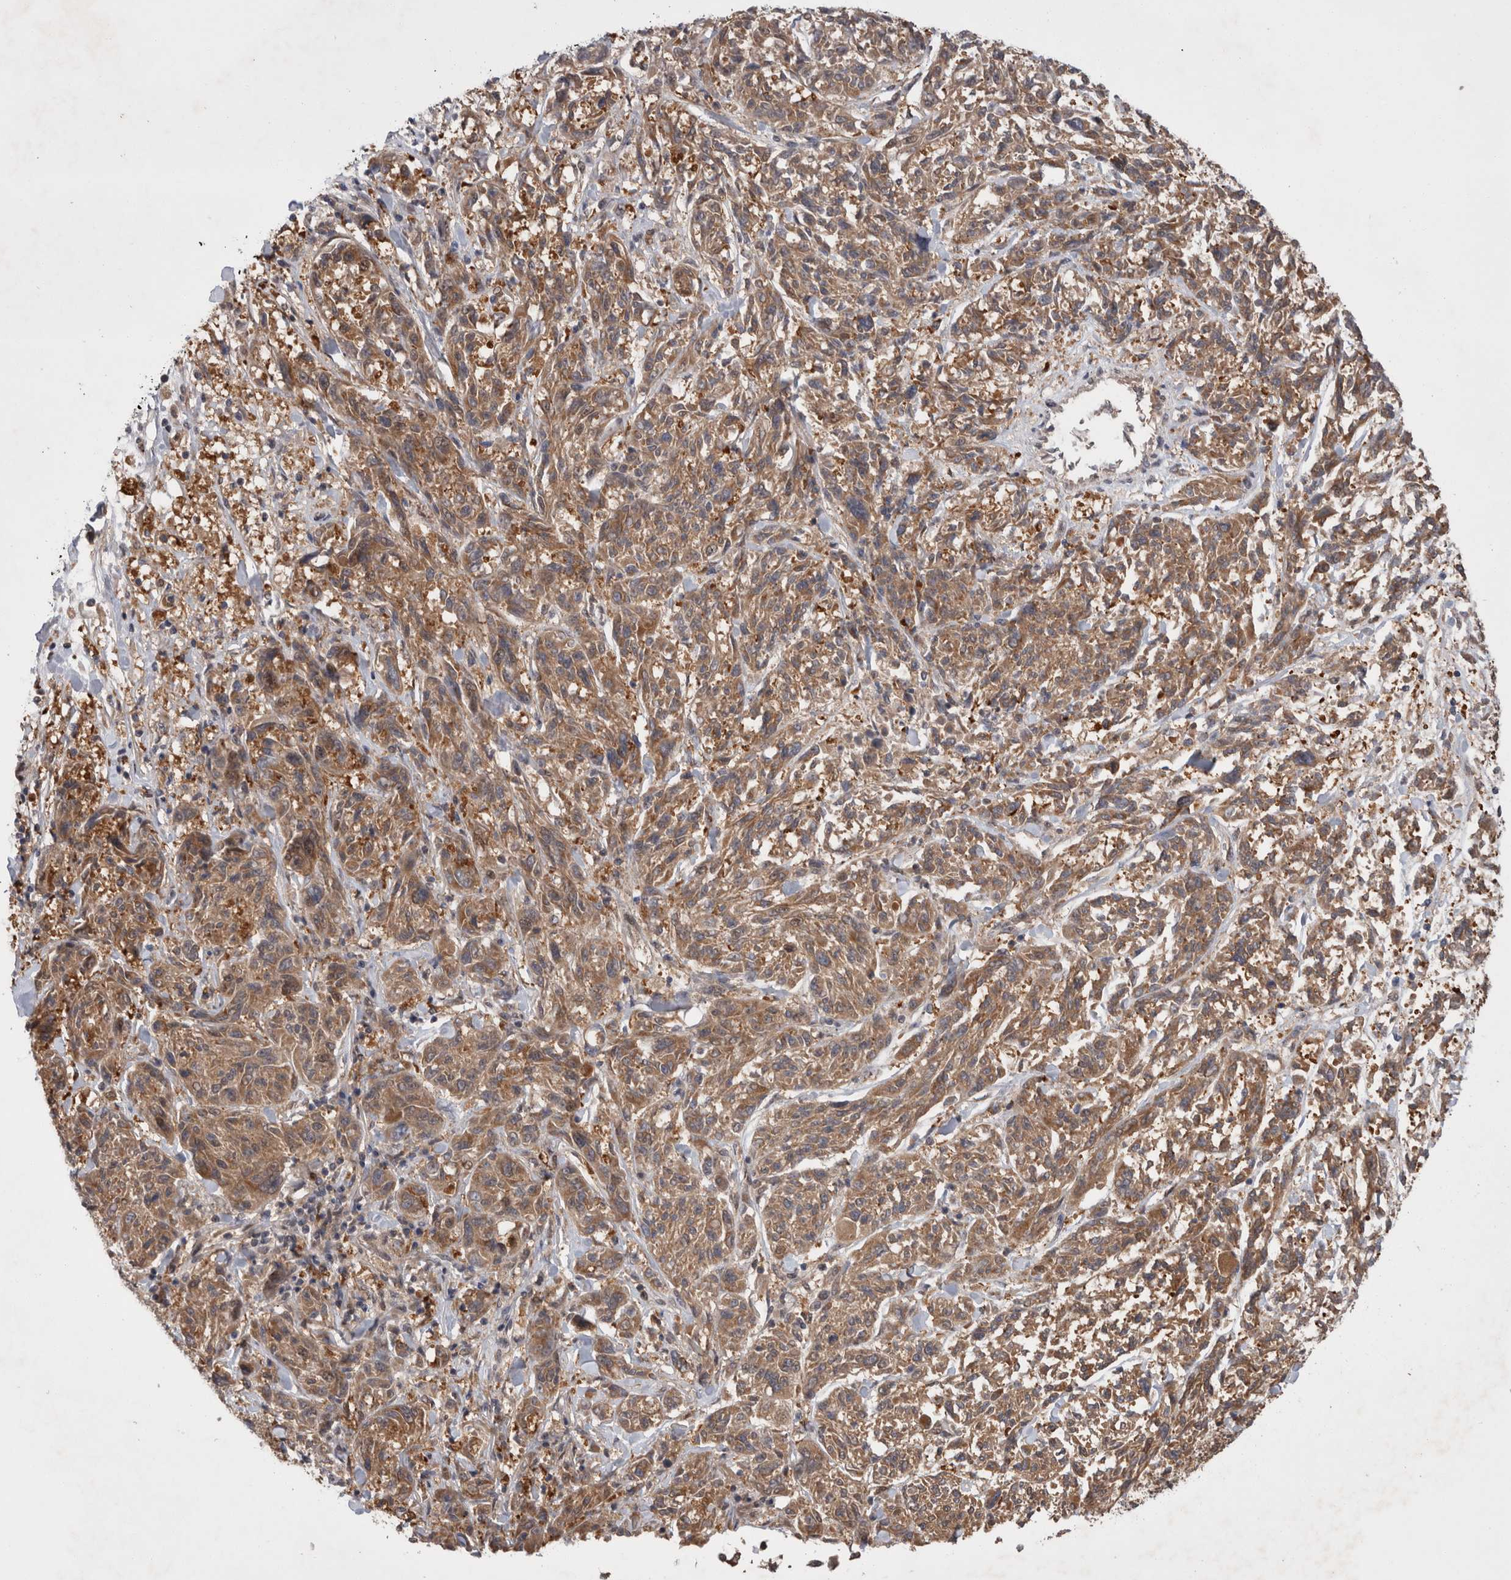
{"staining": {"intensity": "moderate", "quantity": ">75%", "location": "cytoplasmic/membranous"}, "tissue": "melanoma", "cell_type": "Tumor cells", "image_type": "cancer", "snomed": [{"axis": "morphology", "description": "Malignant melanoma, NOS"}, {"axis": "topography", "description": "Skin"}], "caption": "Immunohistochemical staining of melanoma shows moderate cytoplasmic/membranous protein positivity in about >75% of tumor cells.", "gene": "MRPL37", "patient": {"sex": "male", "age": 53}}